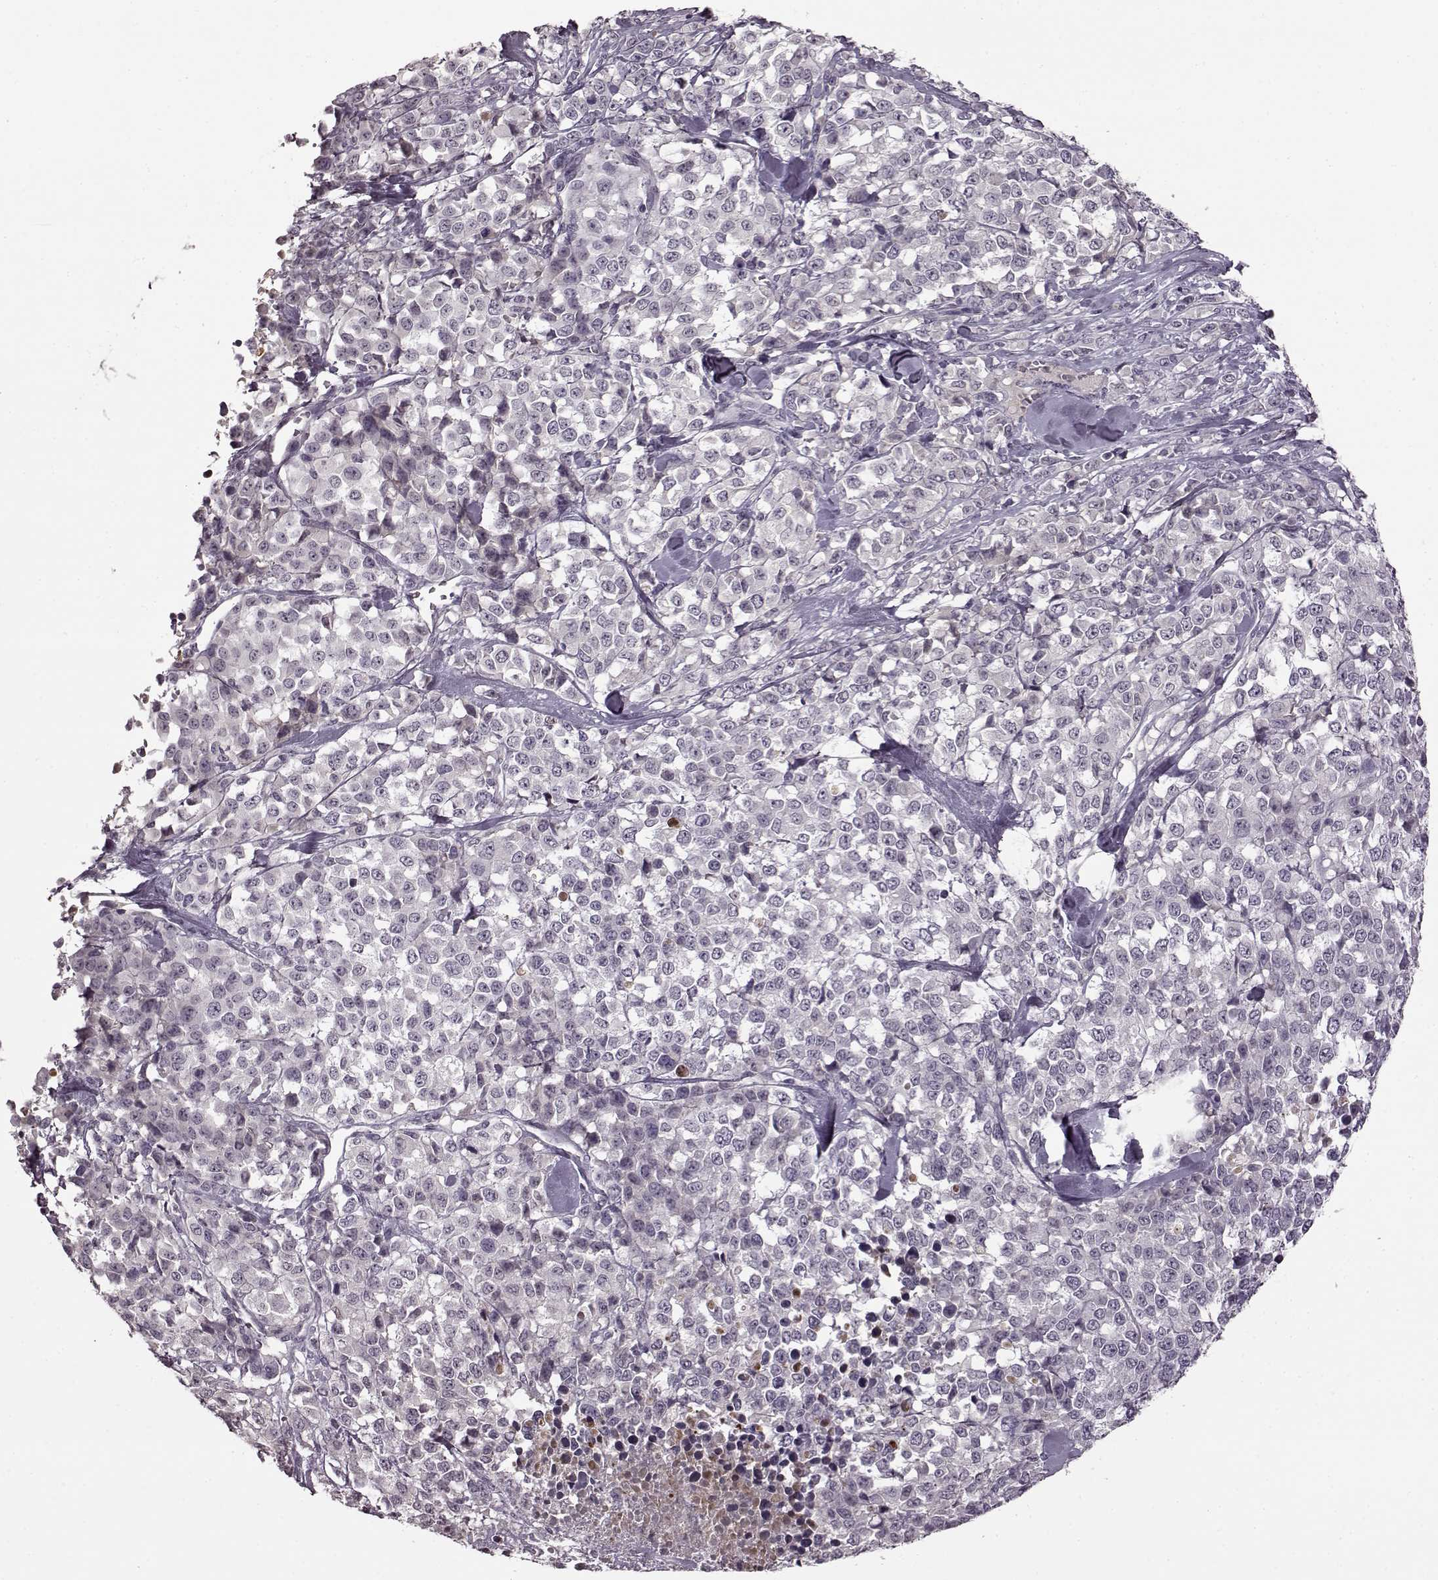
{"staining": {"intensity": "negative", "quantity": "none", "location": "none"}, "tissue": "melanoma", "cell_type": "Tumor cells", "image_type": "cancer", "snomed": [{"axis": "morphology", "description": "Malignant melanoma, Metastatic site"}, {"axis": "topography", "description": "Skin"}], "caption": "This is an immunohistochemistry micrograph of human malignant melanoma (metastatic site). There is no expression in tumor cells.", "gene": "CNGA3", "patient": {"sex": "male", "age": 84}}